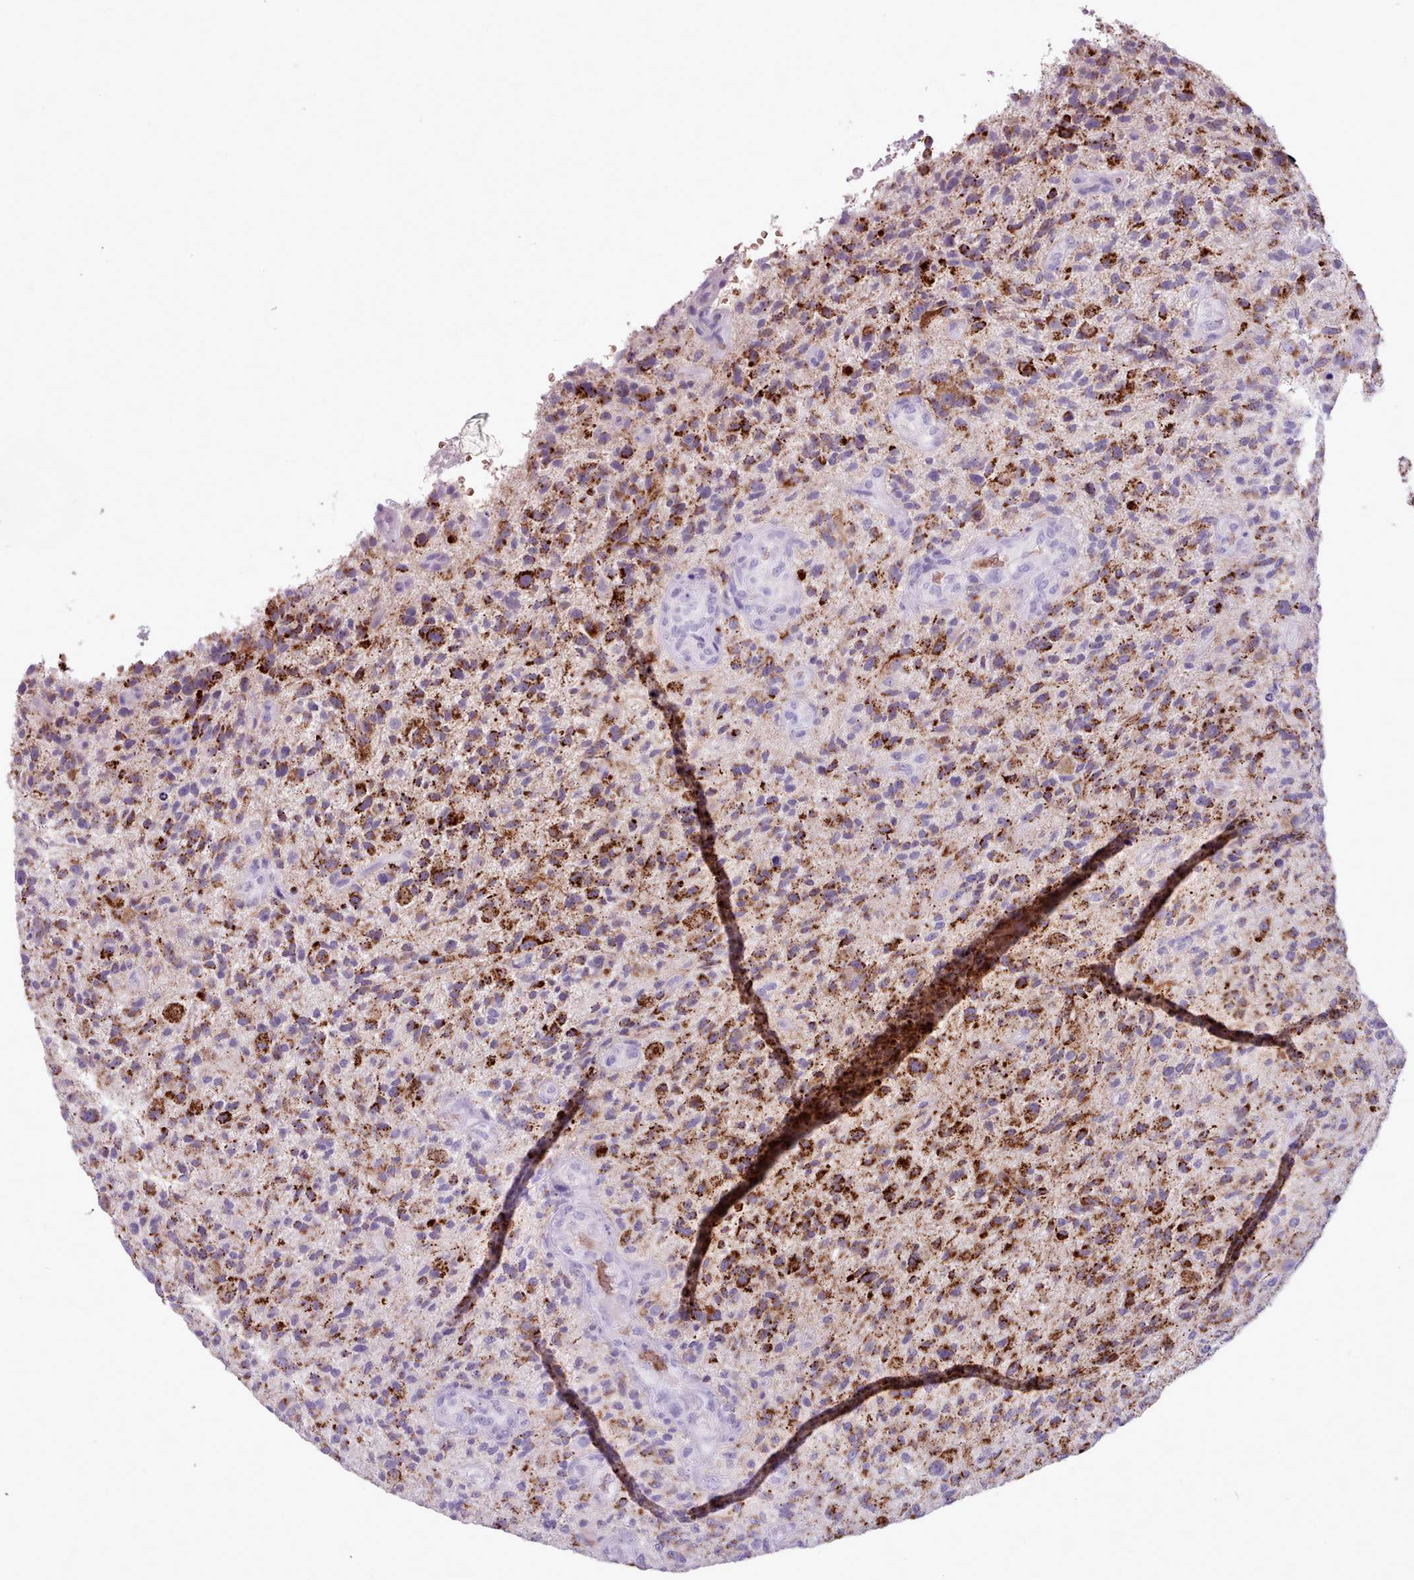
{"staining": {"intensity": "moderate", "quantity": ">75%", "location": "cytoplasmic/membranous"}, "tissue": "glioma", "cell_type": "Tumor cells", "image_type": "cancer", "snomed": [{"axis": "morphology", "description": "Glioma, malignant, High grade"}, {"axis": "topography", "description": "Brain"}], "caption": "A high-resolution histopathology image shows immunohistochemistry (IHC) staining of glioma, which demonstrates moderate cytoplasmic/membranous staining in approximately >75% of tumor cells.", "gene": "AK4", "patient": {"sex": "male", "age": 47}}